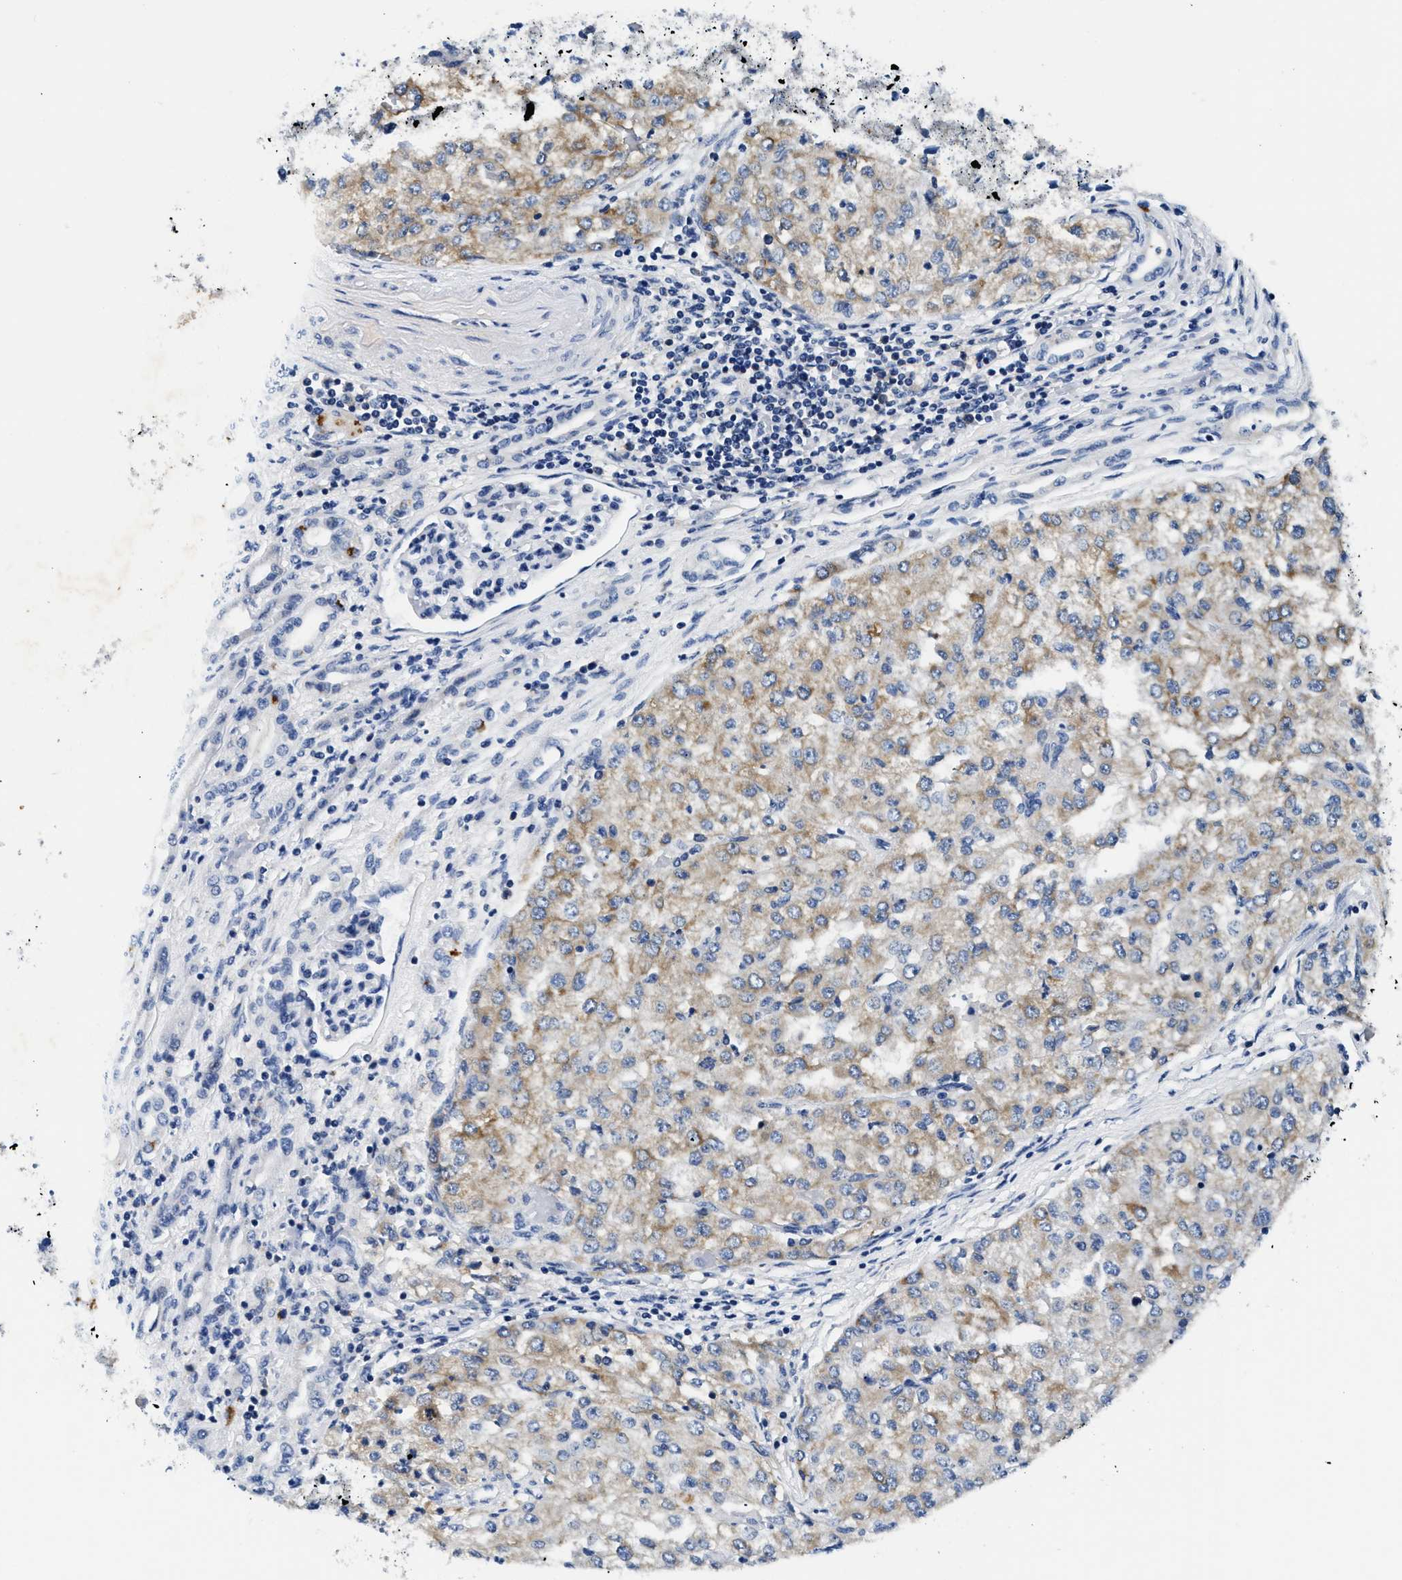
{"staining": {"intensity": "weak", "quantity": "25%-75%", "location": "cytoplasmic/membranous"}, "tissue": "renal cancer", "cell_type": "Tumor cells", "image_type": "cancer", "snomed": [{"axis": "morphology", "description": "Adenocarcinoma, NOS"}, {"axis": "topography", "description": "Kidney"}], "caption": "Immunohistochemistry of renal adenocarcinoma shows low levels of weak cytoplasmic/membranous staining in about 25%-75% of tumor cells.", "gene": "MEA1", "patient": {"sex": "female", "age": 54}}